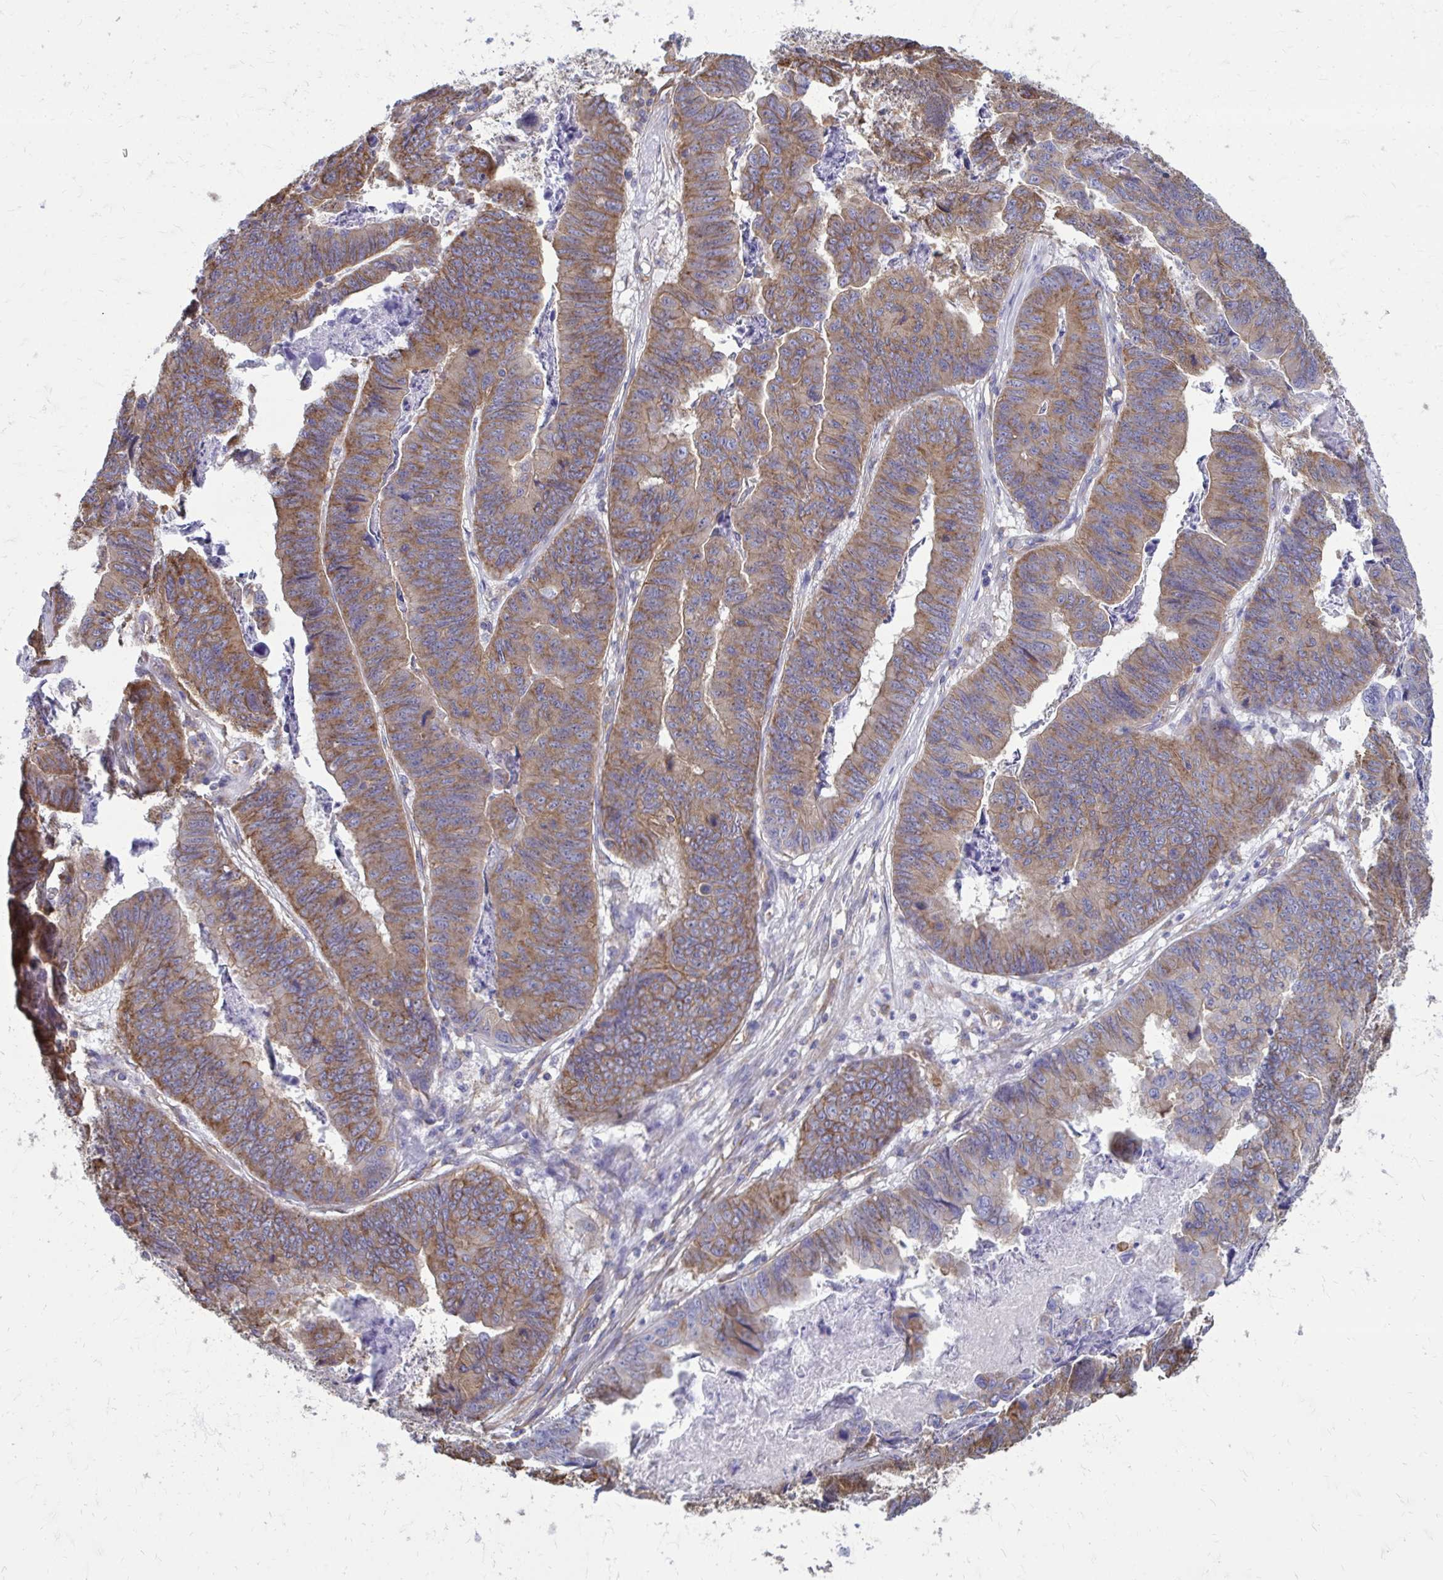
{"staining": {"intensity": "moderate", "quantity": ">75%", "location": "cytoplasmic/membranous"}, "tissue": "stomach cancer", "cell_type": "Tumor cells", "image_type": "cancer", "snomed": [{"axis": "morphology", "description": "Adenocarcinoma, NOS"}, {"axis": "topography", "description": "Stomach, lower"}], "caption": "Immunohistochemistry (IHC) staining of stomach adenocarcinoma, which displays medium levels of moderate cytoplasmic/membranous positivity in approximately >75% of tumor cells indicating moderate cytoplasmic/membranous protein staining. The staining was performed using DAB (brown) for protein detection and nuclei were counterstained in hematoxylin (blue).", "gene": "CLTA", "patient": {"sex": "male", "age": 77}}